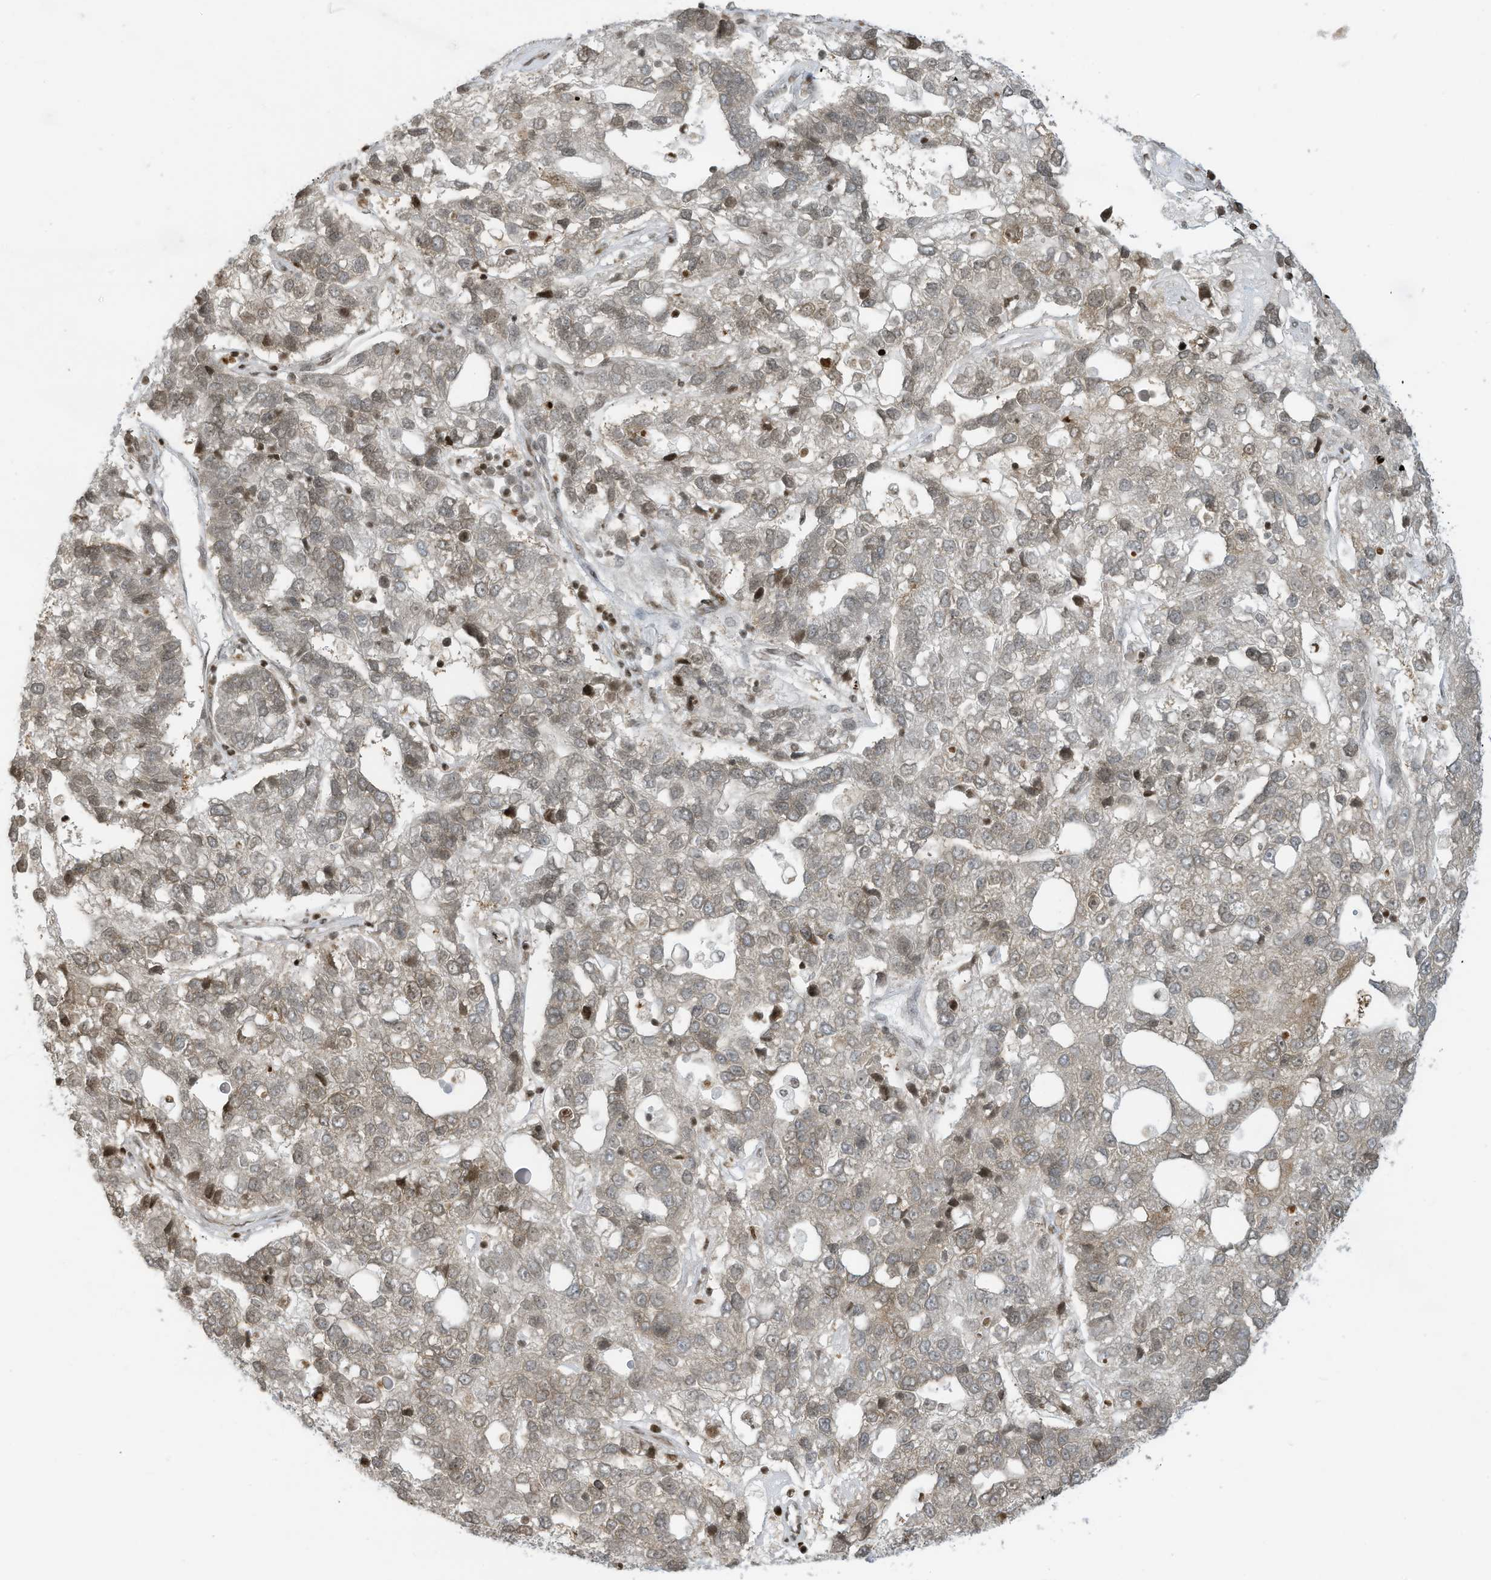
{"staining": {"intensity": "weak", "quantity": "25%-75%", "location": "cytoplasmic/membranous,nuclear"}, "tissue": "pancreatic cancer", "cell_type": "Tumor cells", "image_type": "cancer", "snomed": [{"axis": "morphology", "description": "Adenocarcinoma, NOS"}, {"axis": "topography", "description": "Pancreas"}], "caption": "Pancreatic cancer (adenocarcinoma) stained with a brown dye shows weak cytoplasmic/membranous and nuclear positive positivity in about 25%-75% of tumor cells.", "gene": "ADI1", "patient": {"sex": "female", "age": 61}}